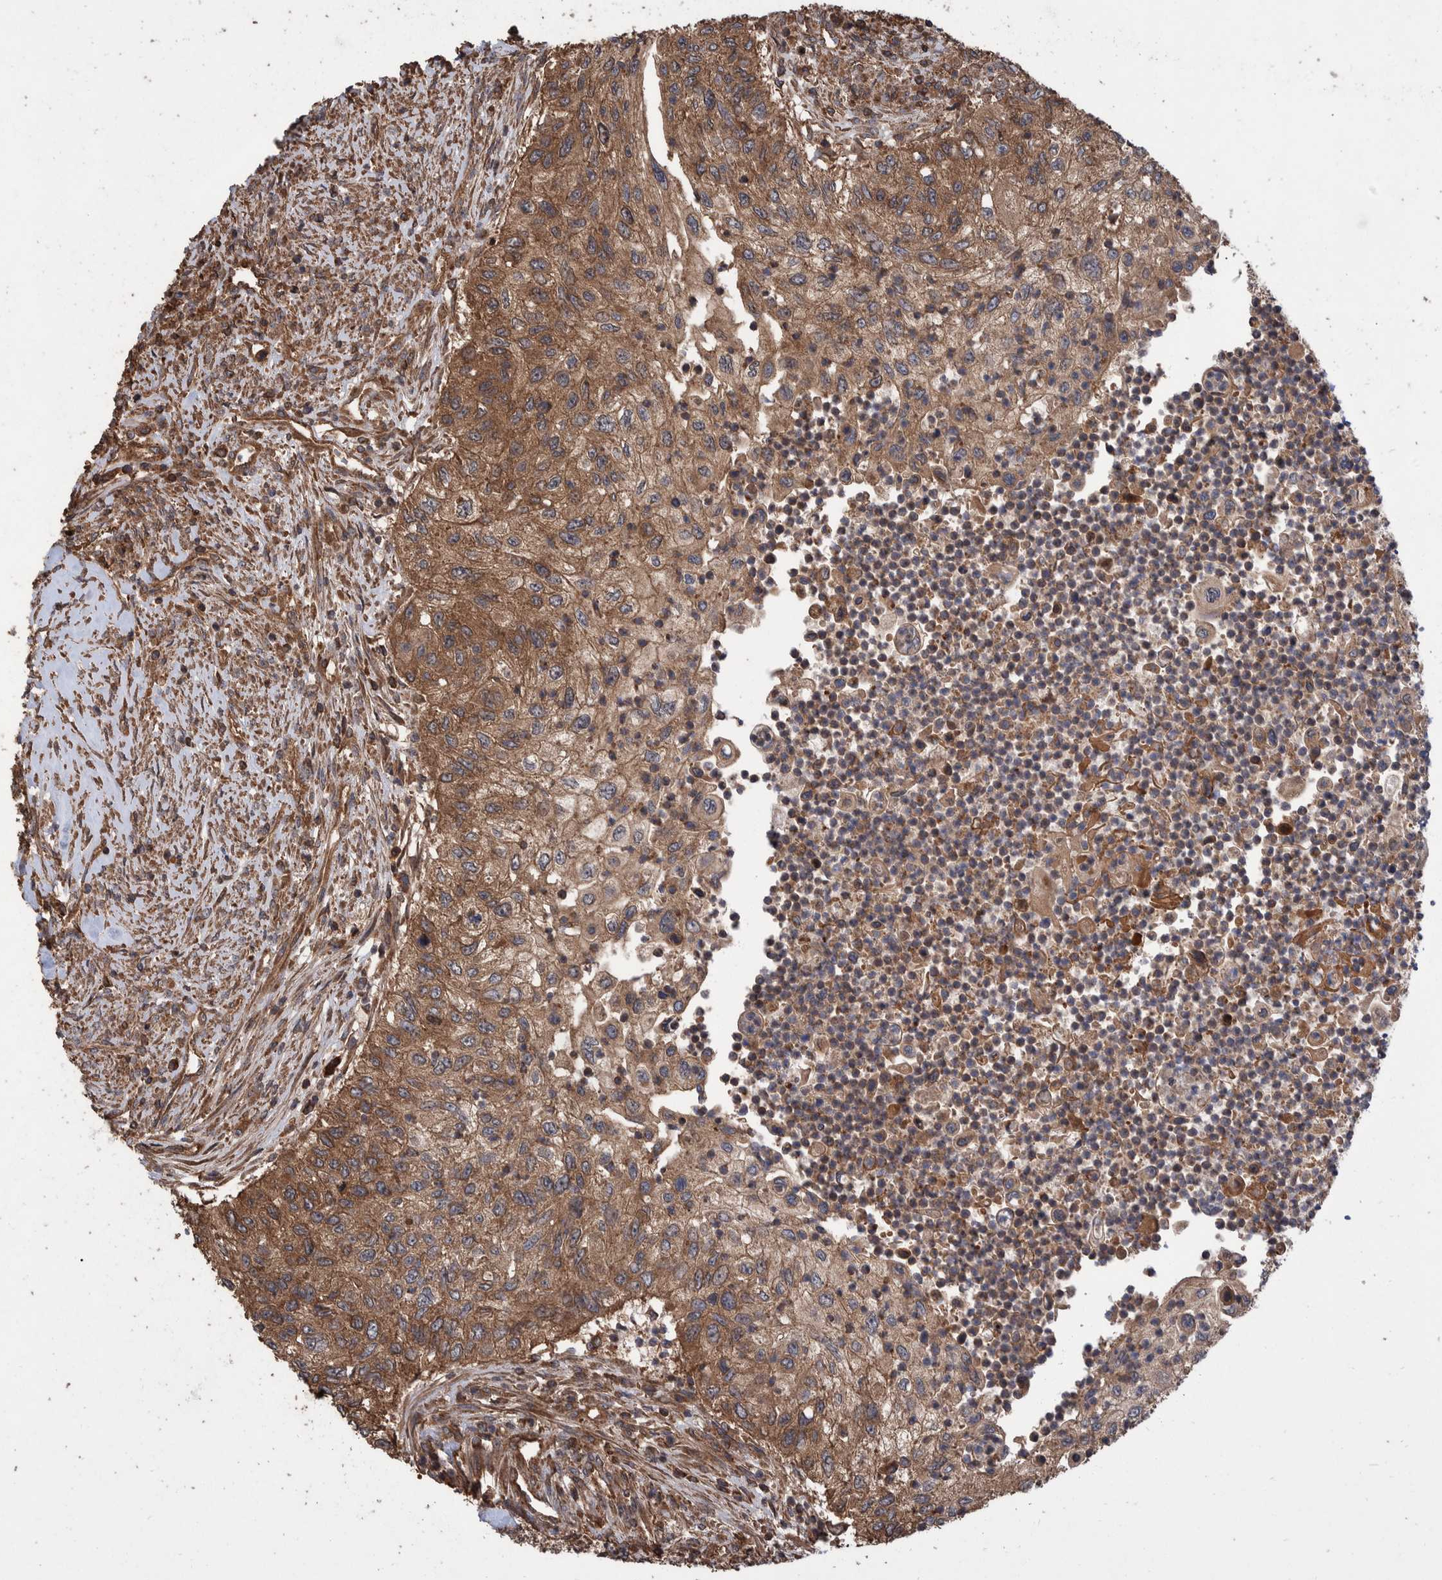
{"staining": {"intensity": "moderate", "quantity": ">75%", "location": "cytoplasmic/membranous"}, "tissue": "urothelial cancer", "cell_type": "Tumor cells", "image_type": "cancer", "snomed": [{"axis": "morphology", "description": "Urothelial carcinoma, High grade"}, {"axis": "topography", "description": "Urinary bladder"}], "caption": "IHC (DAB) staining of urothelial cancer displays moderate cytoplasmic/membranous protein positivity in about >75% of tumor cells.", "gene": "VBP1", "patient": {"sex": "female", "age": 60}}